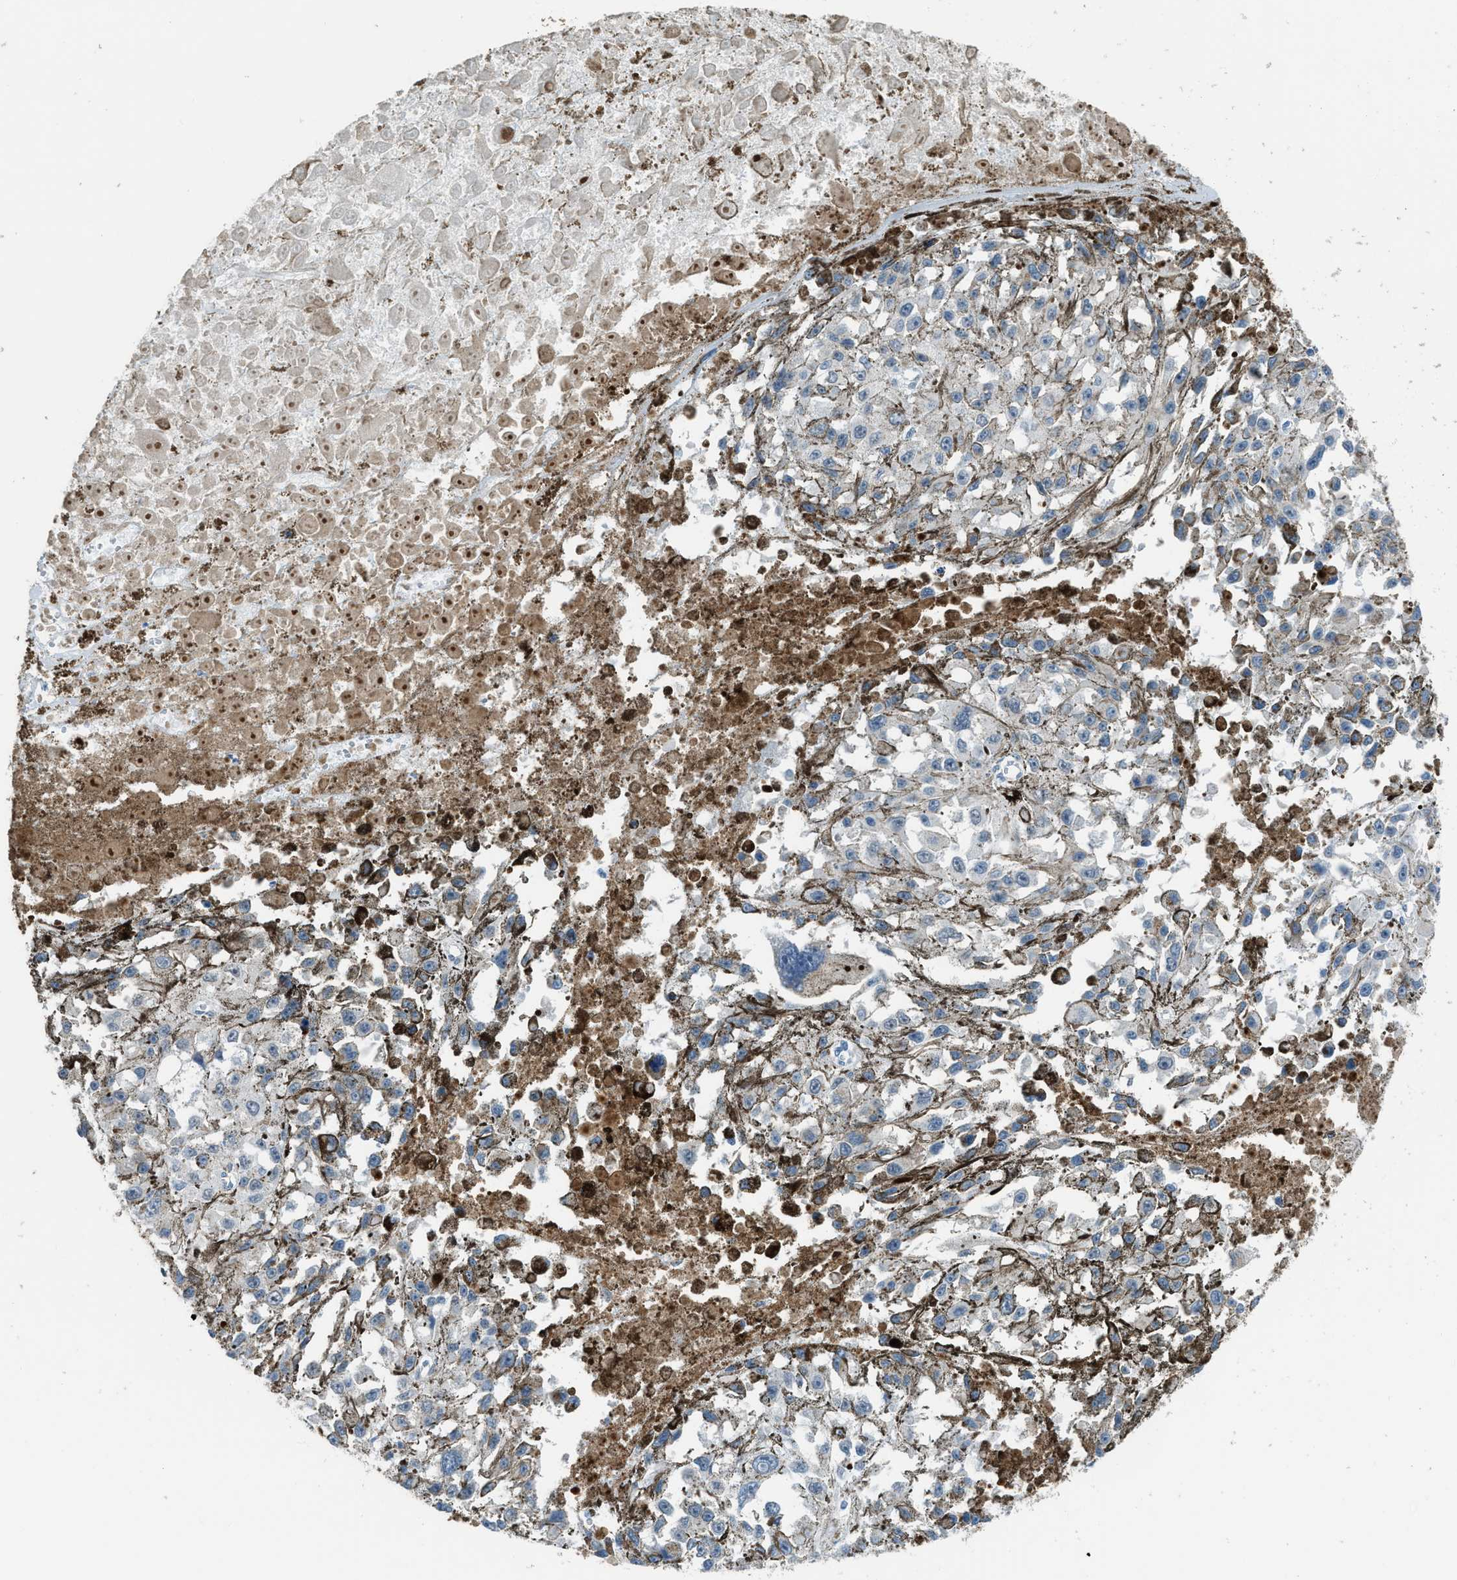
{"staining": {"intensity": "negative", "quantity": "none", "location": "none"}, "tissue": "melanoma", "cell_type": "Tumor cells", "image_type": "cancer", "snomed": [{"axis": "morphology", "description": "Malignant melanoma, Metastatic site"}, {"axis": "topography", "description": "Lymph node"}], "caption": "Immunohistochemistry image of human malignant melanoma (metastatic site) stained for a protein (brown), which demonstrates no expression in tumor cells.", "gene": "TIMD4", "patient": {"sex": "male", "age": 59}}